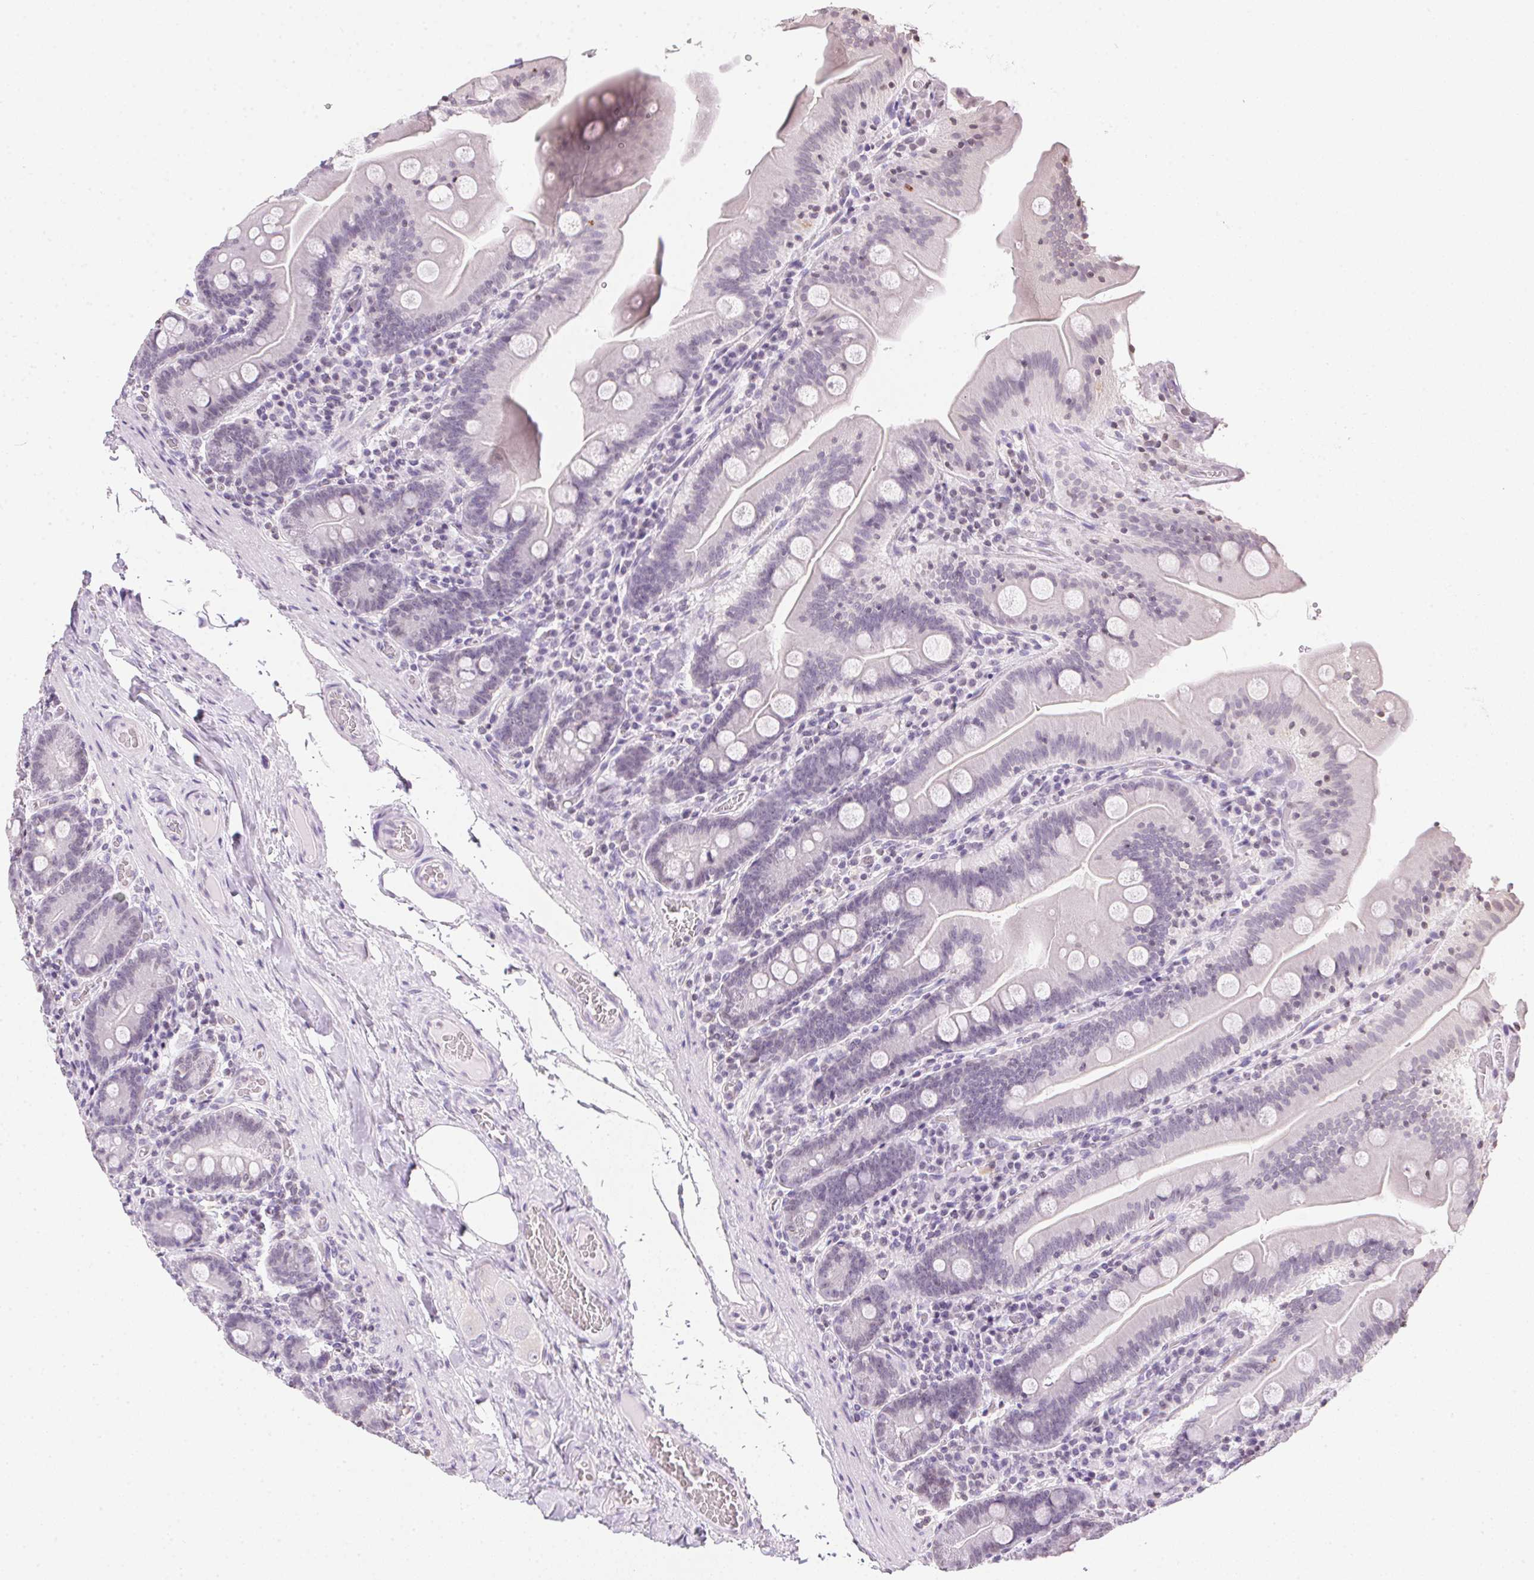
{"staining": {"intensity": "moderate", "quantity": "<25%", "location": "cytoplasmic/membranous,nuclear"}, "tissue": "small intestine", "cell_type": "Glandular cells", "image_type": "normal", "snomed": [{"axis": "morphology", "description": "Normal tissue, NOS"}, {"axis": "topography", "description": "Small intestine"}], "caption": "Human small intestine stained with a brown dye exhibits moderate cytoplasmic/membranous,nuclear positive positivity in approximately <25% of glandular cells.", "gene": "PRL", "patient": {"sex": "male", "age": 37}}